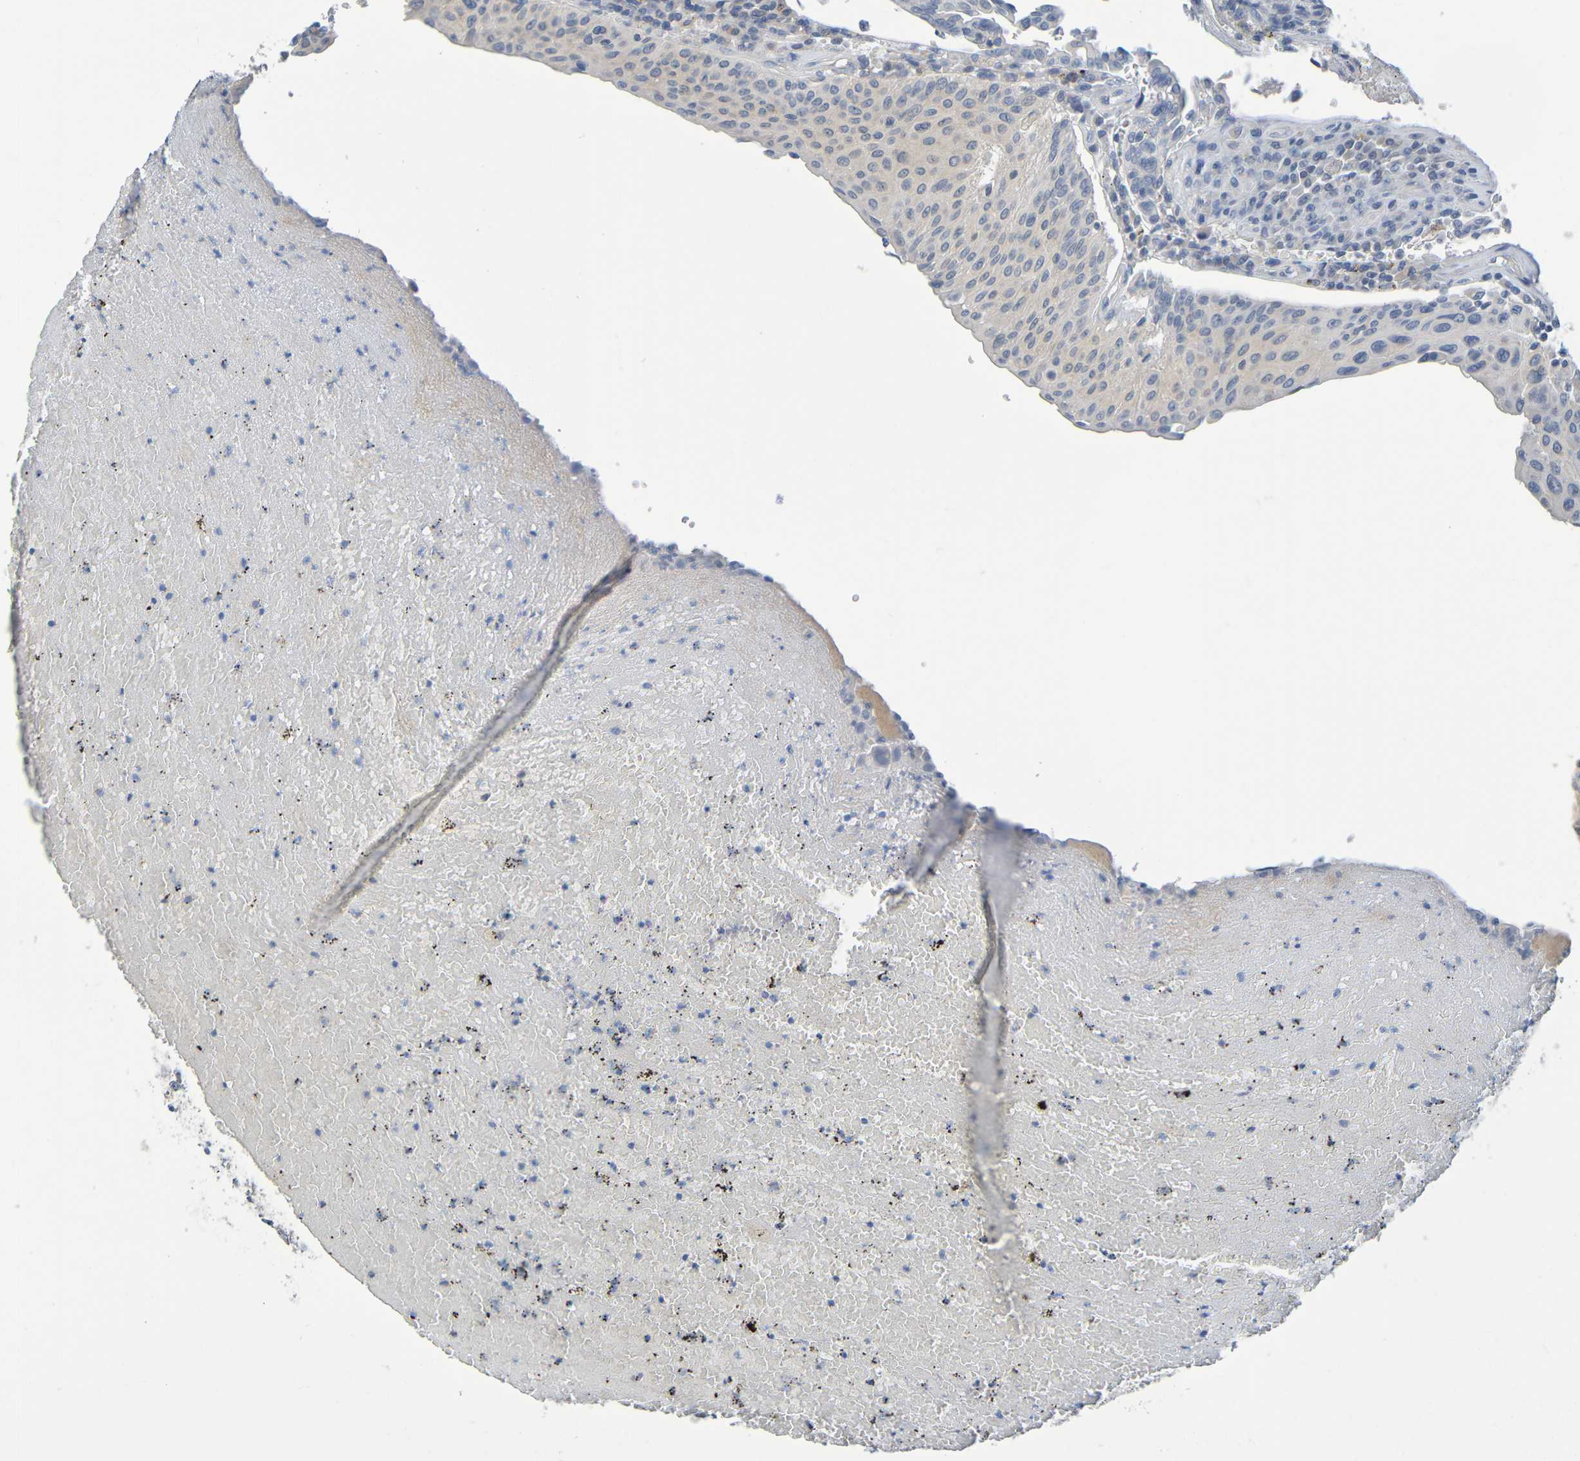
{"staining": {"intensity": "weak", "quantity": "<25%", "location": "cytoplasmic/membranous"}, "tissue": "urothelial cancer", "cell_type": "Tumor cells", "image_type": "cancer", "snomed": [{"axis": "morphology", "description": "Urothelial carcinoma, High grade"}, {"axis": "topography", "description": "Urinary bladder"}], "caption": "High magnification brightfield microscopy of urothelial cancer stained with DAB (brown) and counterstained with hematoxylin (blue): tumor cells show no significant staining.", "gene": "CYP4F2", "patient": {"sex": "male", "age": 66}}